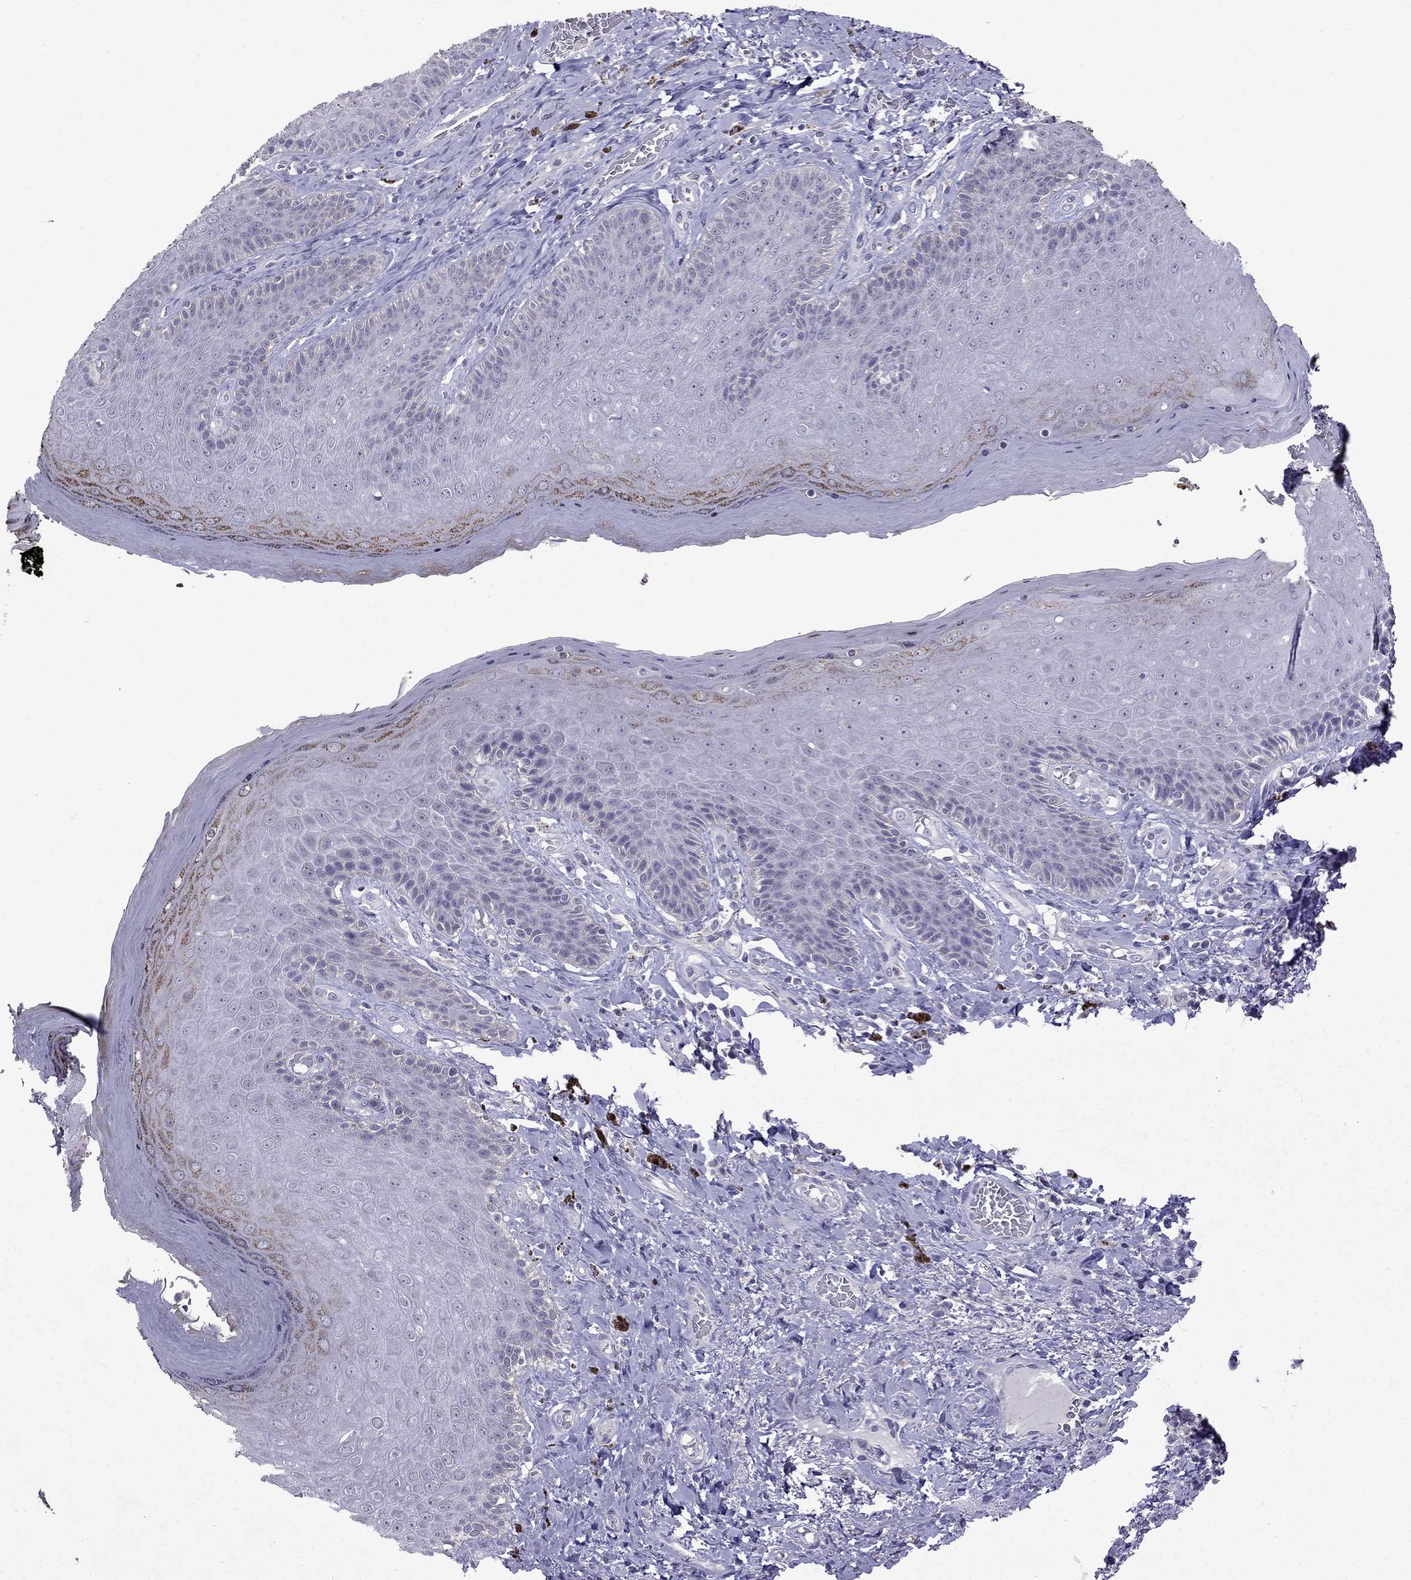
{"staining": {"intensity": "strong", "quantity": "<25%", "location": "cytoplasmic/membranous"}, "tissue": "skin", "cell_type": "Epidermal cells", "image_type": "normal", "snomed": [{"axis": "morphology", "description": "Normal tissue, NOS"}, {"axis": "topography", "description": "Skeletal muscle"}, {"axis": "topography", "description": "Anal"}, {"axis": "topography", "description": "Peripheral nerve tissue"}], "caption": "Immunohistochemistry (DAB (3,3'-diaminobenzidine)) staining of normal skin shows strong cytoplasmic/membranous protein staining in about <25% of epidermal cells.", "gene": "AQP9", "patient": {"sex": "male", "age": 53}}